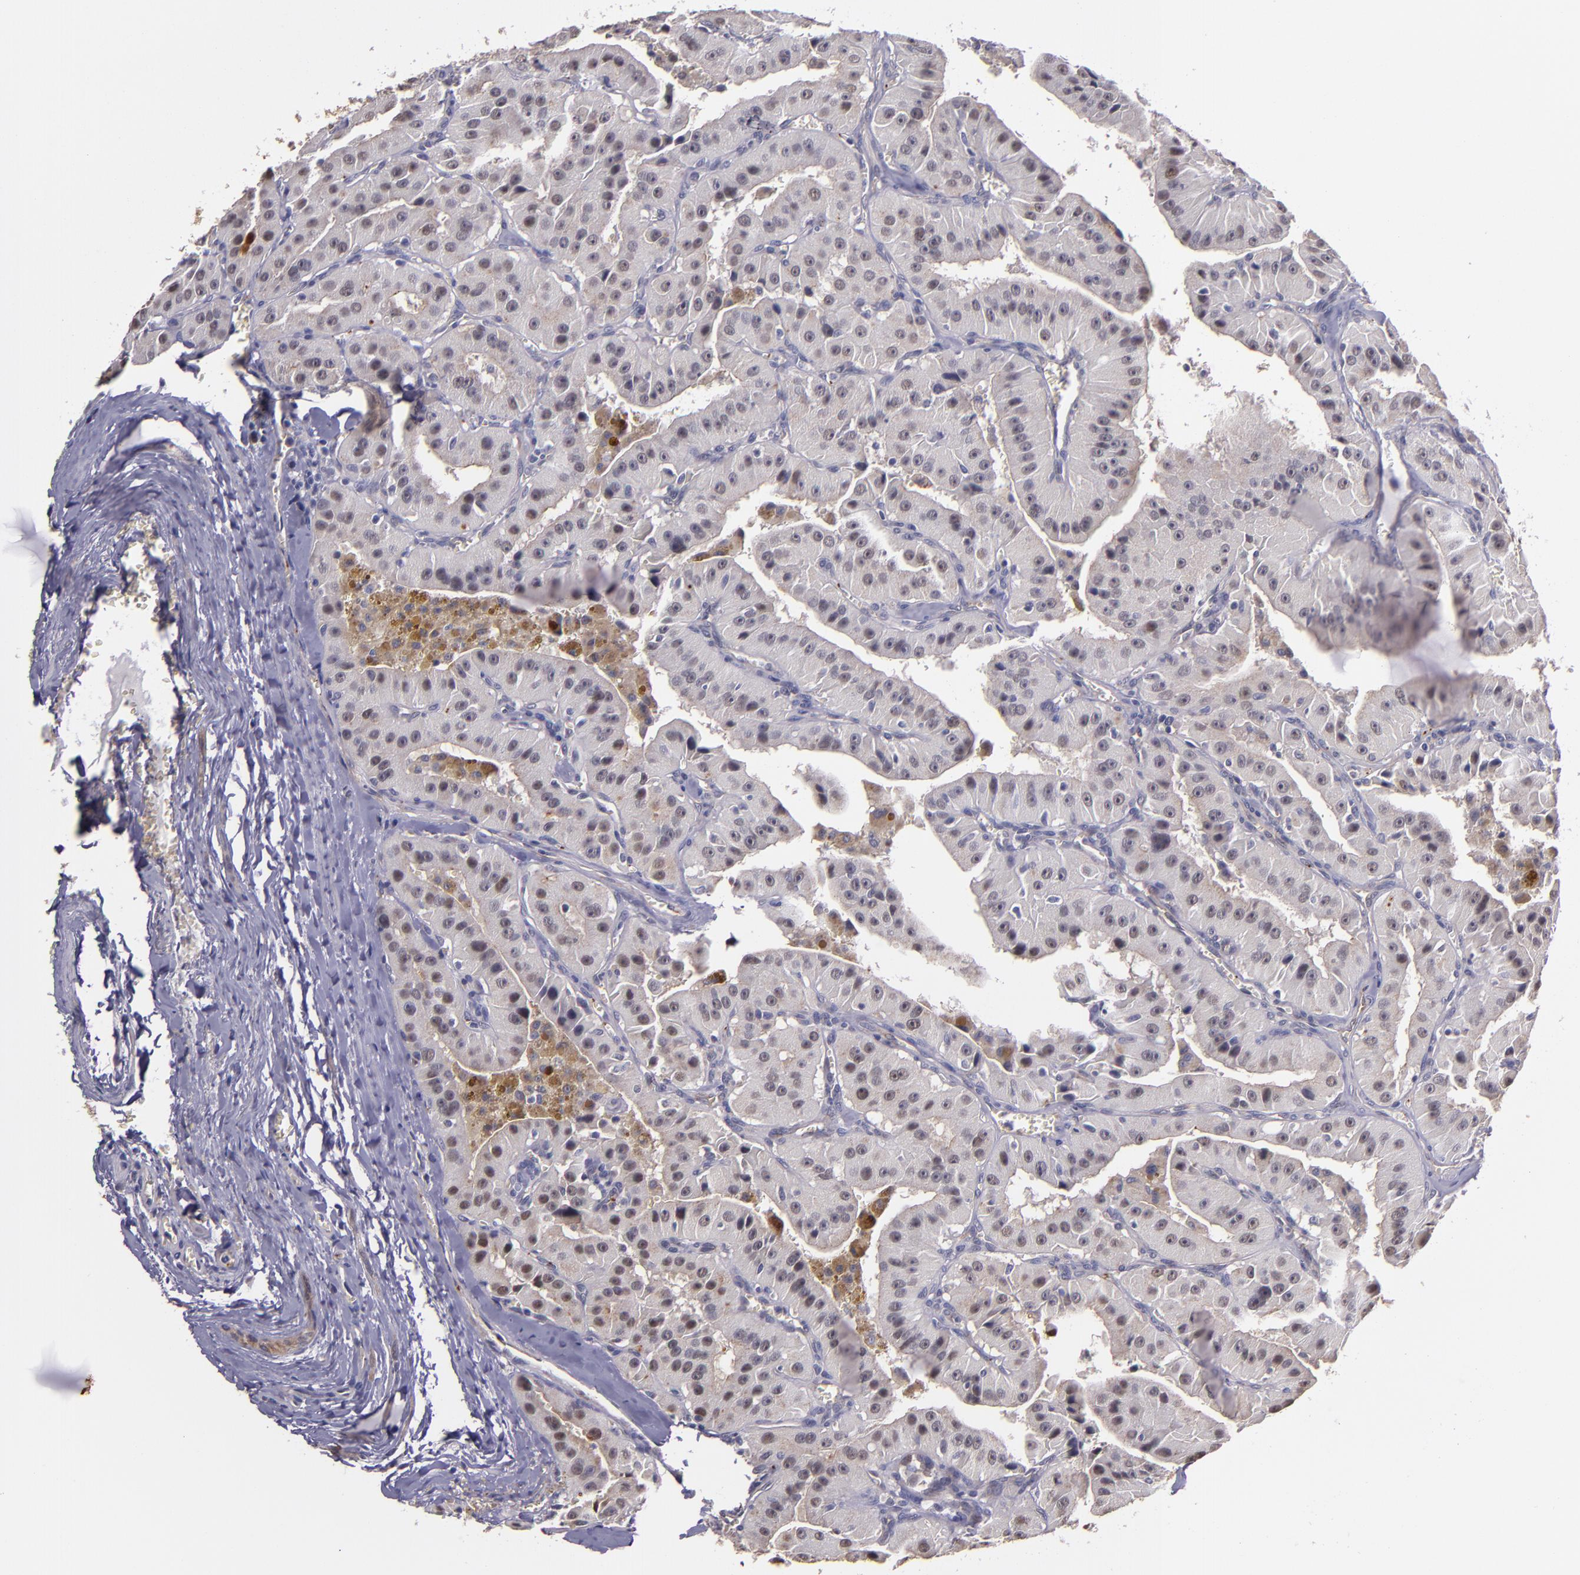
{"staining": {"intensity": "weak", "quantity": "<25%", "location": "nuclear"}, "tissue": "thyroid cancer", "cell_type": "Tumor cells", "image_type": "cancer", "snomed": [{"axis": "morphology", "description": "Carcinoma, NOS"}, {"axis": "topography", "description": "Thyroid gland"}], "caption": "Tumor cells are negative for protein expression in human thyroid cancer.", "gene": "SYTL4", "patient": {"sex": "male", "age": 76}}